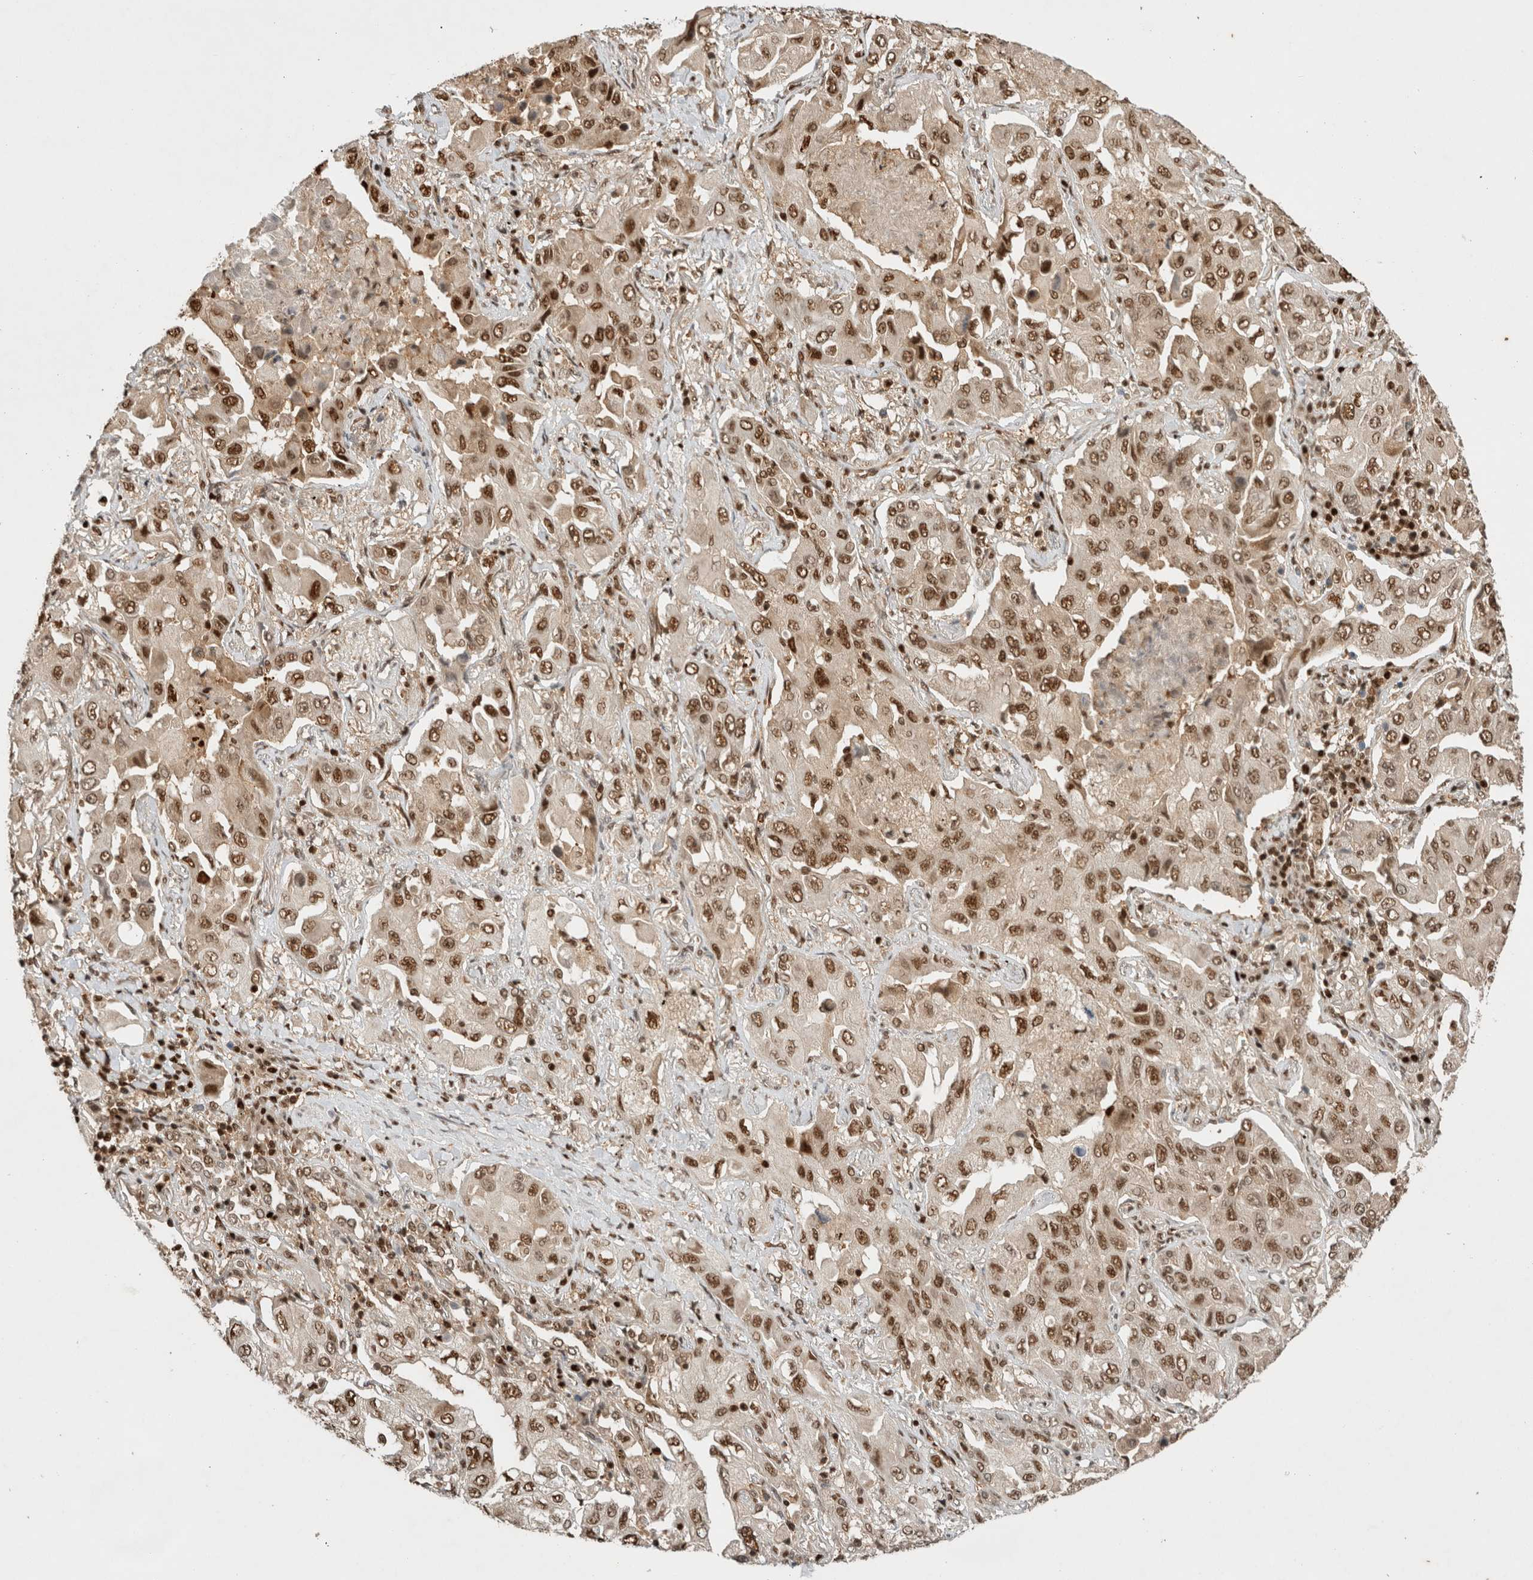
{"staining": {"intensity": "moderate", "quantity": ">75%", "location": "cytoplasmic/membranous,nuclear"}, "tissue": "lung cancer", "cell_type": "Tumor cells", "image_type": "cancer", "snomed": [{"axis": "morphology", "description": "Adenocarcinoma, NOS"}, {"axis": "topography", "description": "Lung"}], "caption": "Lung cancer tissue shows moderate cytoplasmic/membranous and nuclear expression in about >75% of tumor cells, visualized by immunohistochemistry.", "gene": "SNRNP40", "patient": {"sex": "female", "age": 65}}